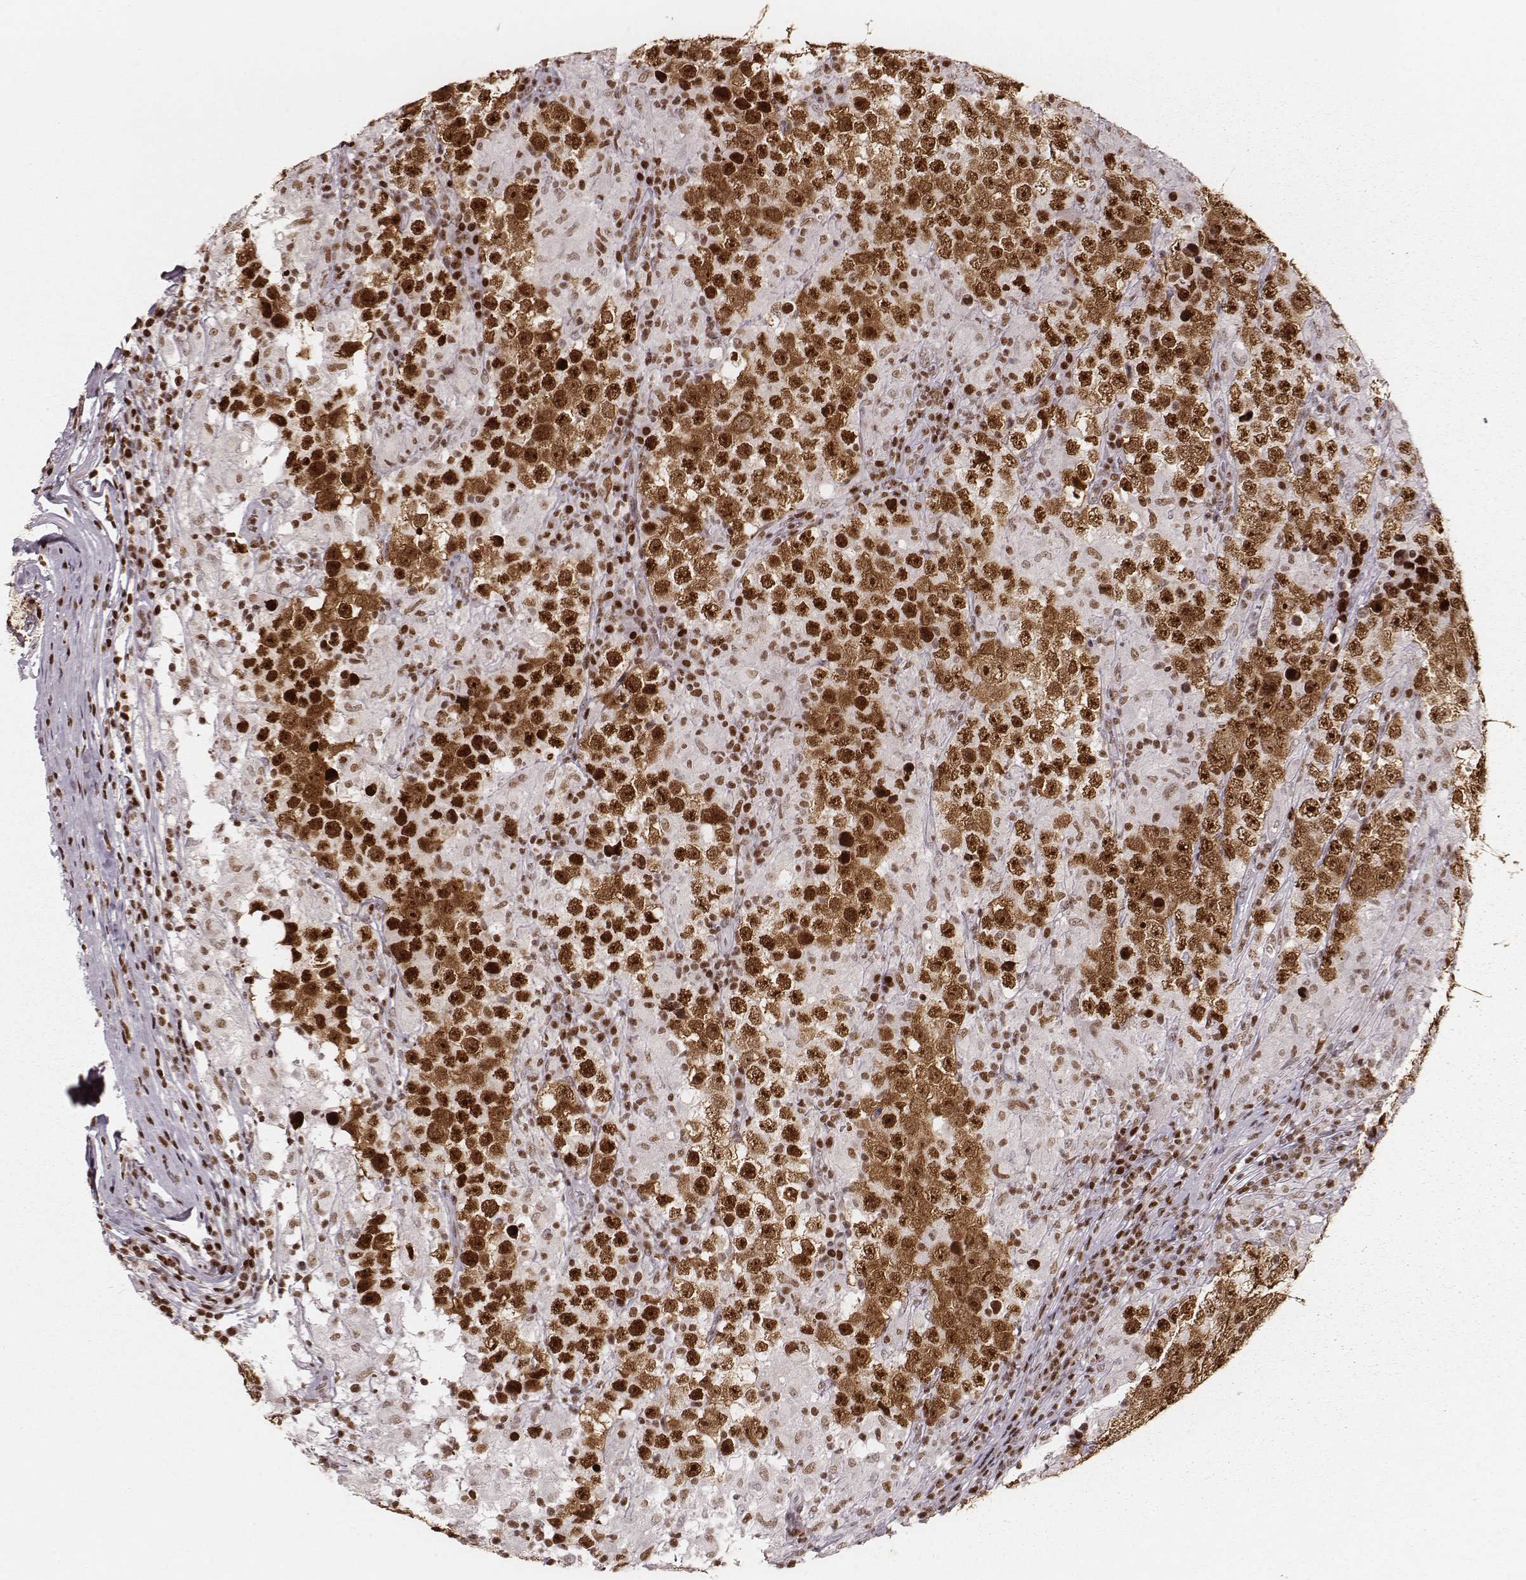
{"staining": {"intensity": "moderate", "quantity": ">75%", "location": "nuclear"}, "tissue": "testis cancer", "cell_type": "Tumor cells", "image_type": "cancer", "snomed": [{"axis": "morphology", "description": "Seminoma, NOS"}, {"axis": "morphology", "description": "Carcinoma, Embryonal, NOS"}, {"axis": "topography", "description": "Testis"}], "caption": "Protein analysis of embryonal carcinoma (testis) tissue displays moderate nuclear positivity in approximately >75% of tumor cells.", "gene": "PARP1", "patient": {"sex": "male", "age": 41}}